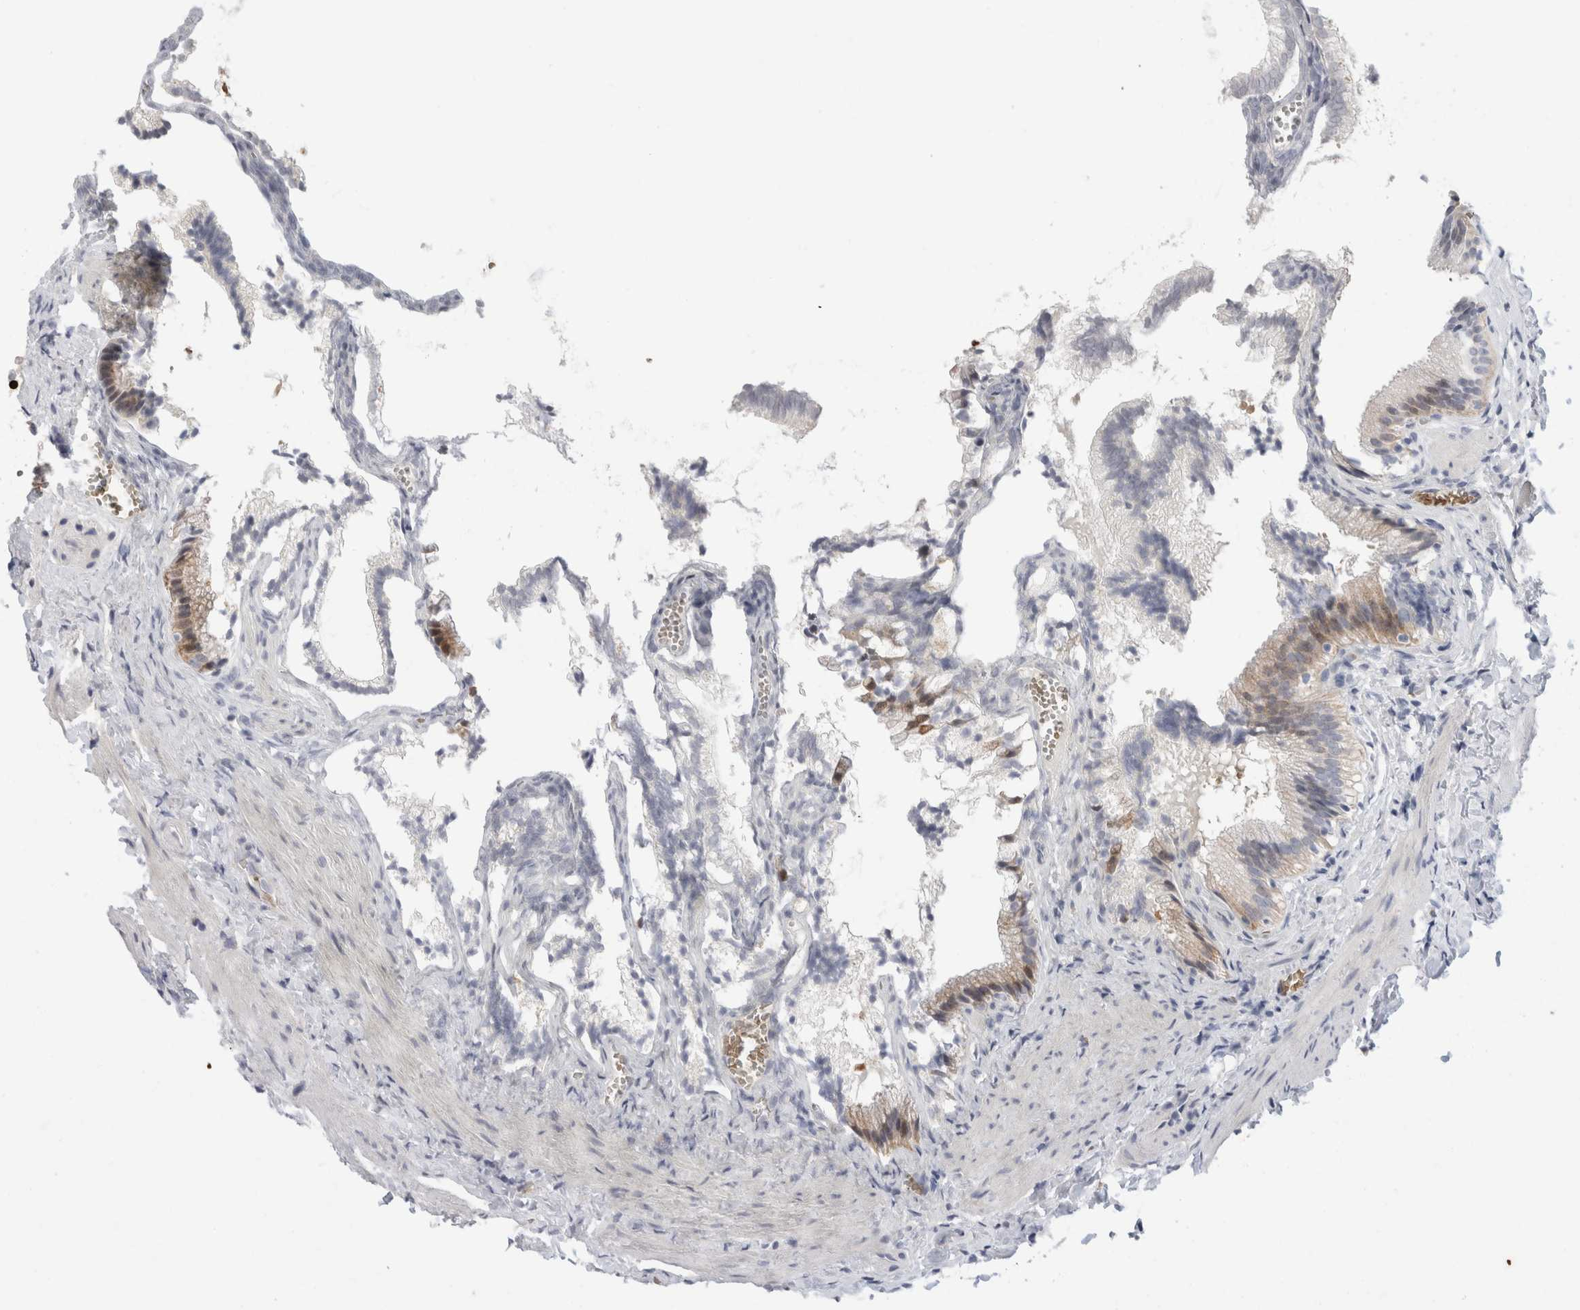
{"staining": {"intensity": "weak", "quantity": "<25%", "location": "cytoplasmic/membranous"}, "tissue": "gallbladder", "cell_type": "Glandular cells", "image_type": "normal", "snomed": [{"axis": "morphology", "description": "Normal tissue, NOS"}, {"axis": "topography", "description": "Gallbladder"}], "caption": "Glandular cells show no significant protein positivity in unremarkable gallbladder.", "gene": "CA1", "patient": {"sex": "male", "age": 38}}